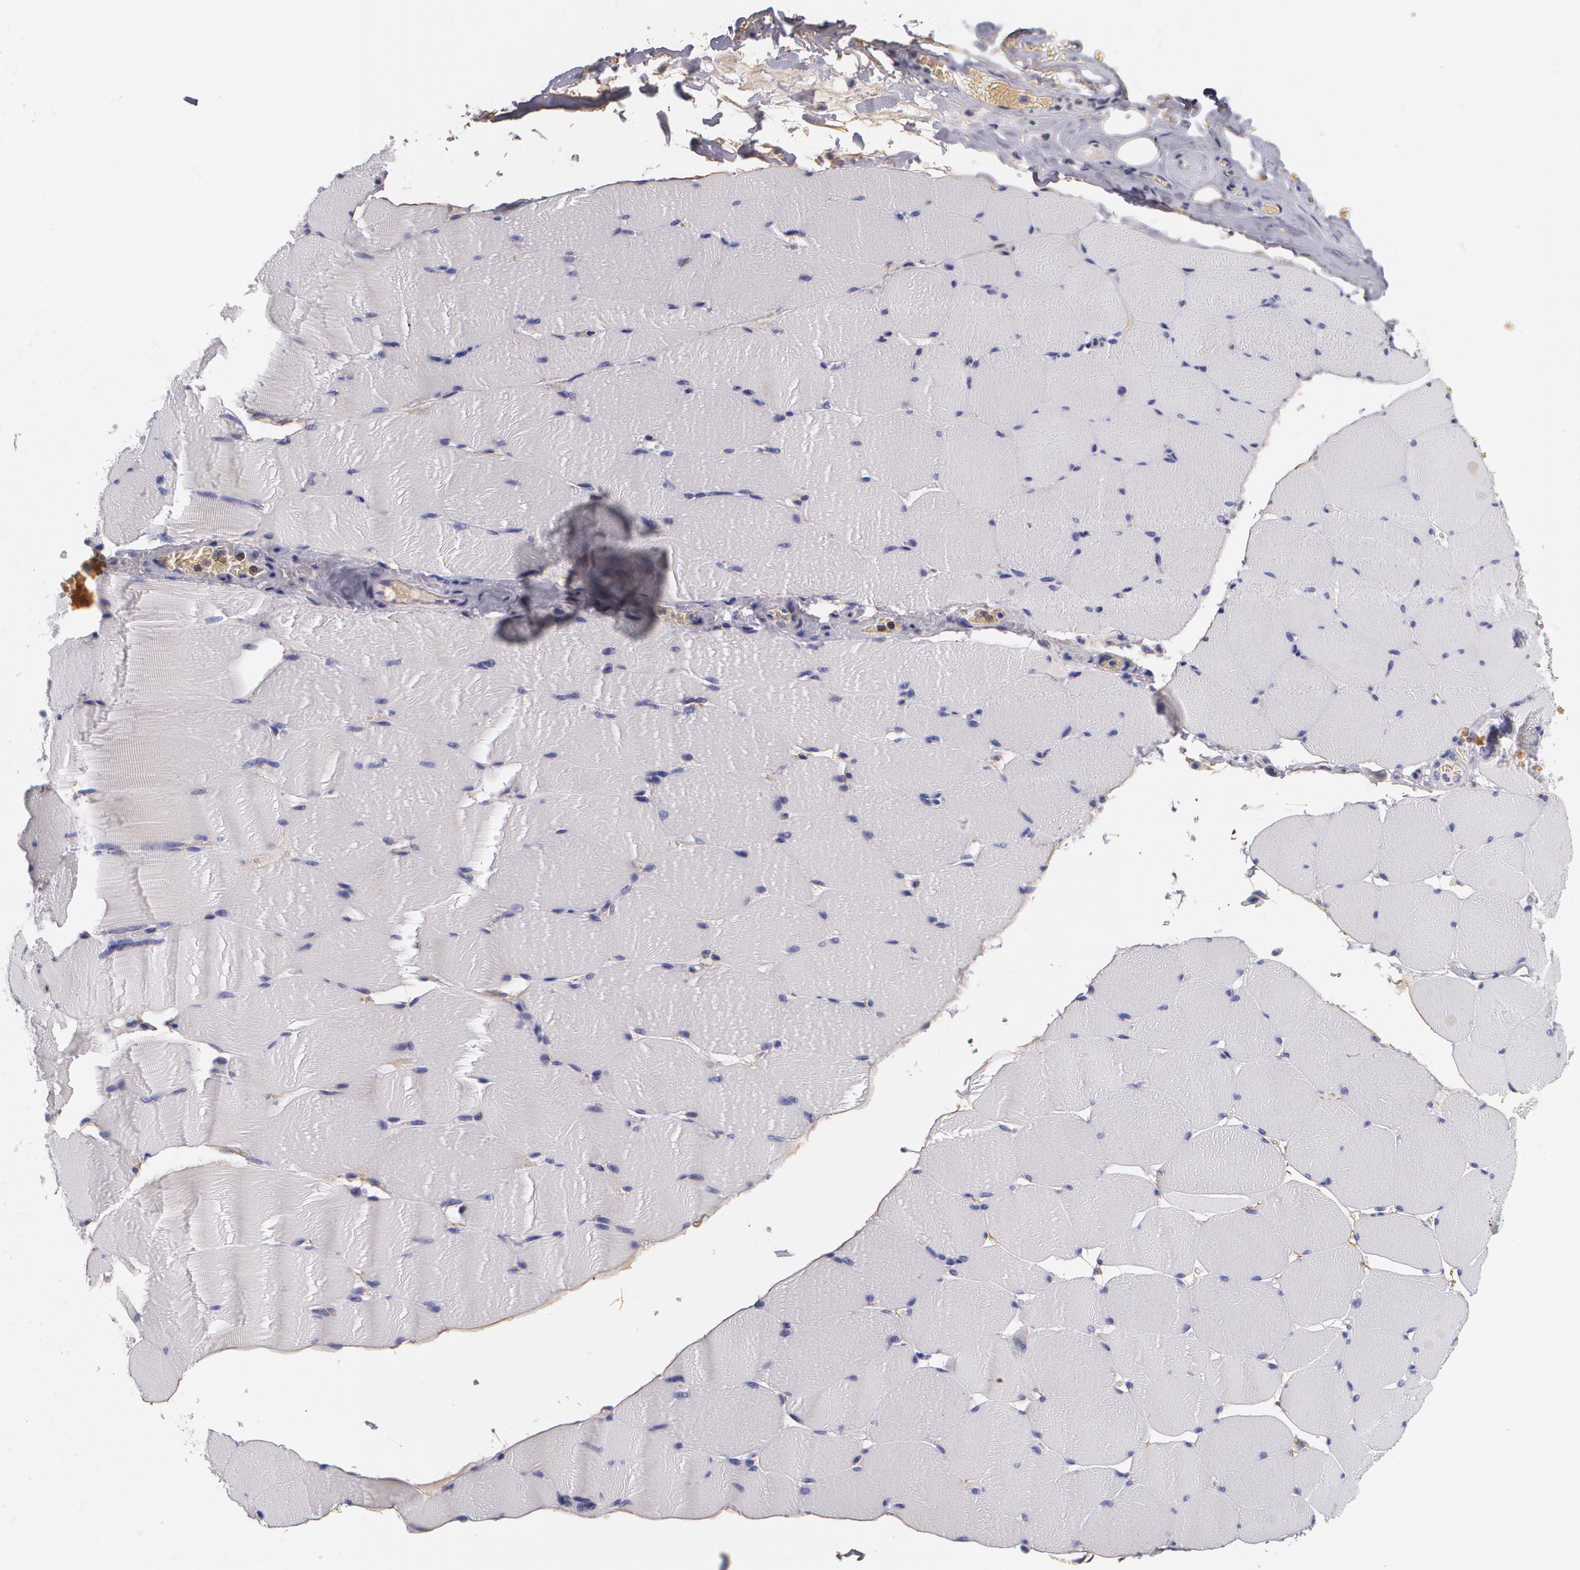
{"staining": {"intensity": "negative", "quantity": "none", "location": "none"}, "tissue": "skeletal muscle", "cell_type": "Myocytes", "image_type": "normal", "snomed": [{"axis": "morphology", "description": "Normal tissue, NOS"}, {"axis": "topography", "description": "Skeletal muscle"}], "caption": "A high-resolution image shows immunohistochemistry (IHC) staining of normal skeletal muscle, which exhibits no significant expression in myocytes.", "gene": "FBLN1", "patient": {"sex": "male", "age": 62}}